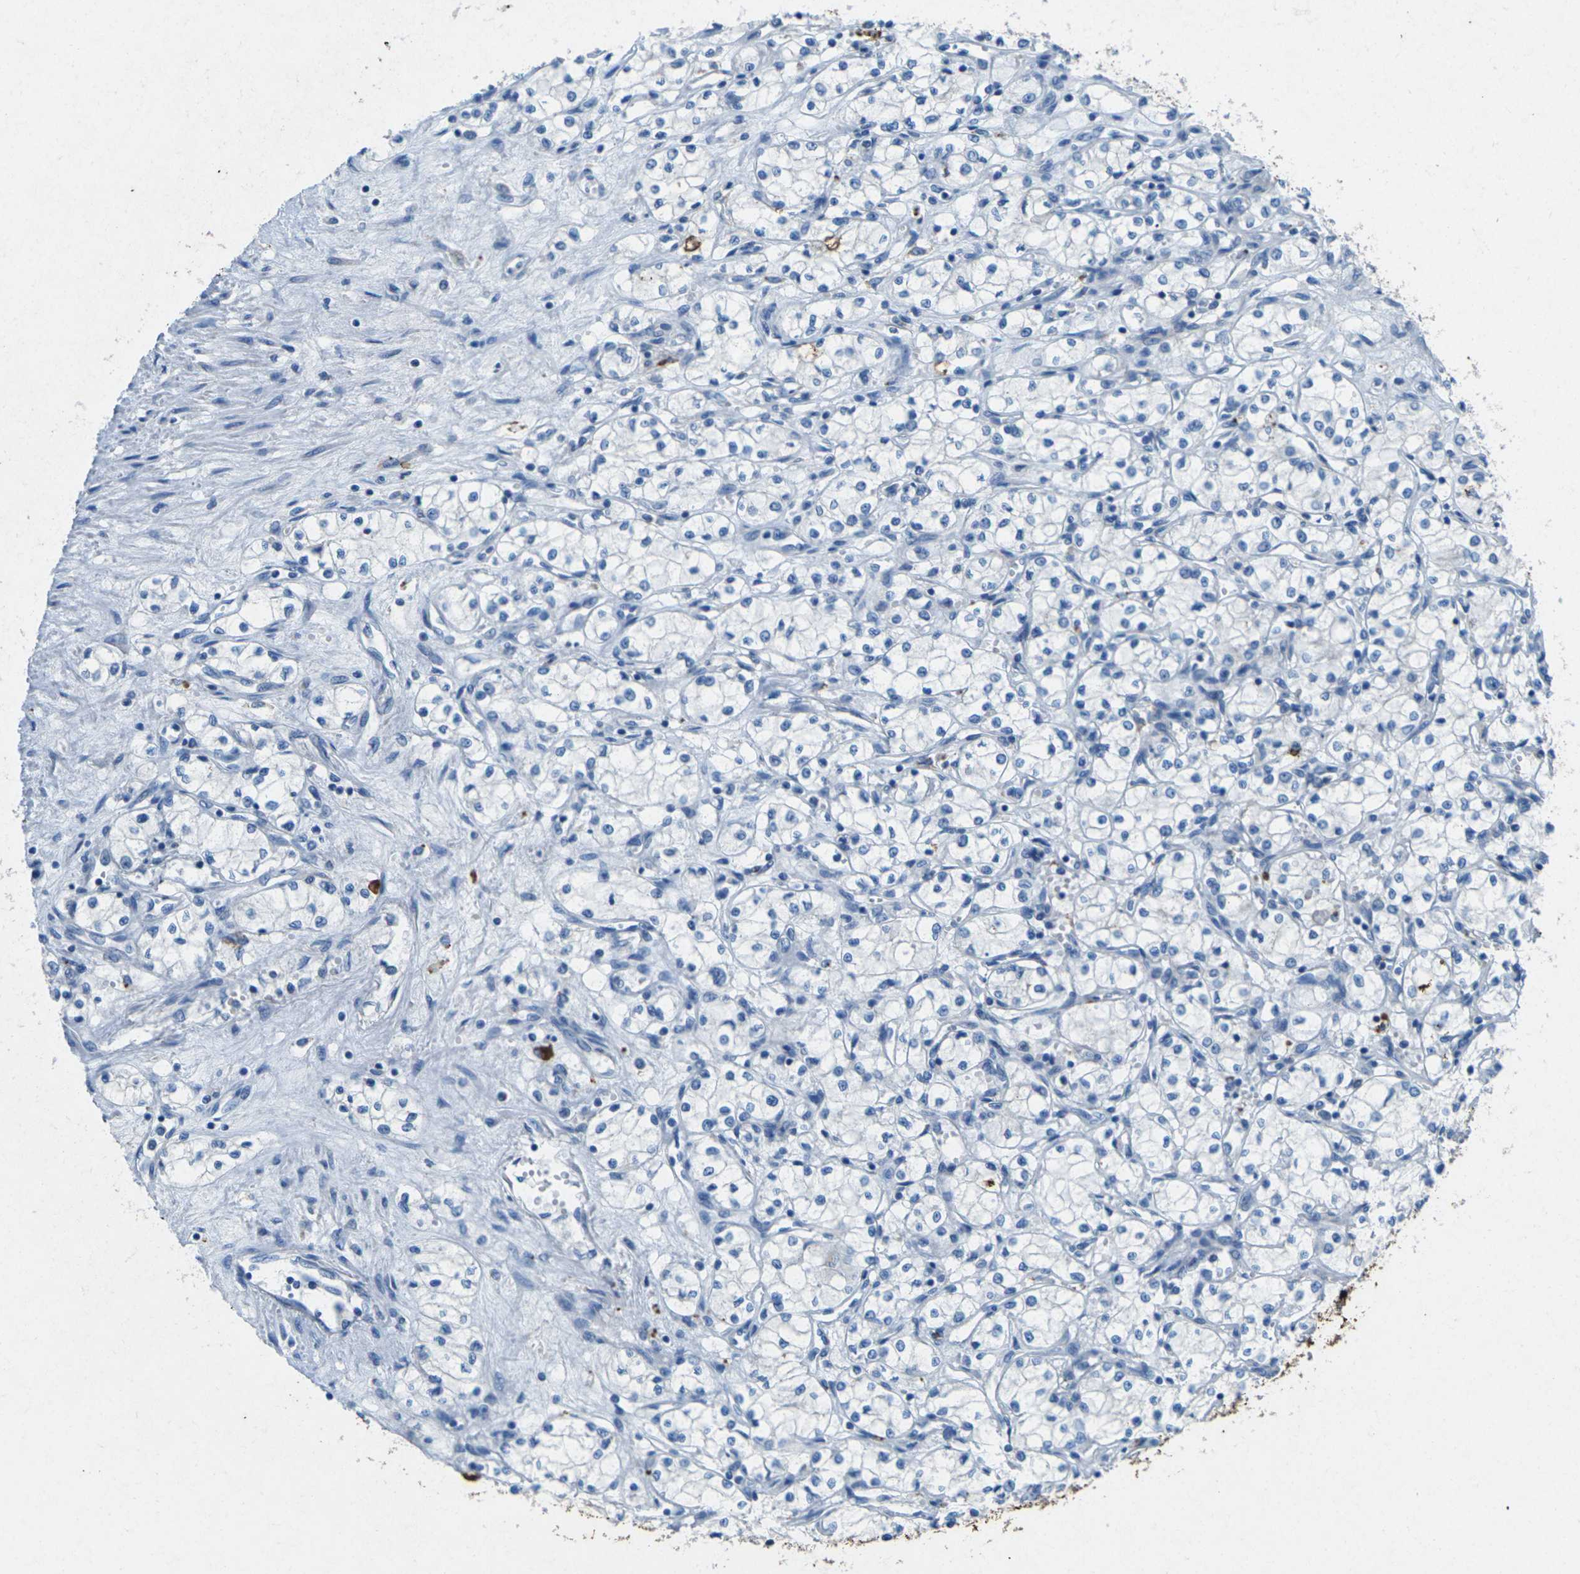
{"staining": {"intensity": "negative", "quantity": "none", "location": "none"}, "tissue": "renal cancer", "cell_type": "Tumor cells", "image_type": "cancer", "snomed": [{"axis": "morphology", "description": "Normal tissue, NOS"}, {"axis": "morphology", "description": "Adenocarcinoma, NOS"}, {"axis": "topography", "description": "Kidney"}], "caption": "The immunohistochemistry (IHC) image has no significant expression in tumor cells of adenocarcinoma (renal) tissue.", "gene": "SIGLEC14", "patient": {"sex": "male", "age": 59}}